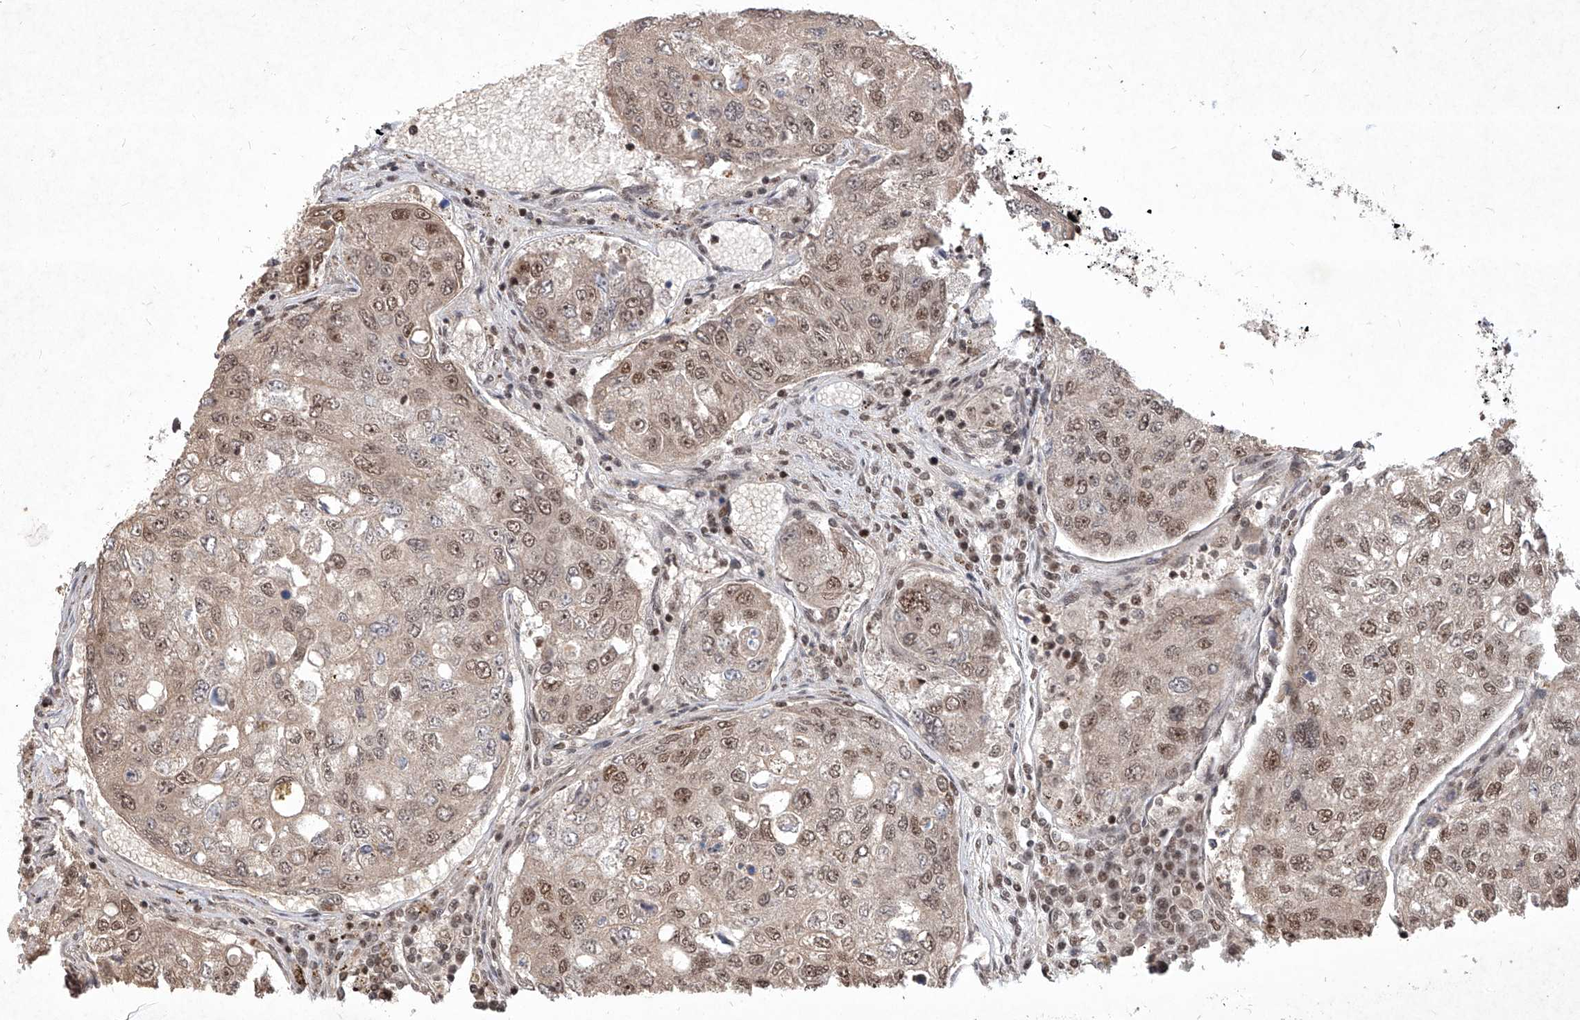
{"staining": {"intensity": "moderate", "quantity": ">75%", "location": "nuclear"}, "tissue": "urothelial cancer", "cell_type": "Tumor cells", "image_type": "cancer", "snomed": [{"axis": "morphology", "description": "Urothelial carcinoma, High grade"}, {"axis": "topography", "description": "Lymph node"}, {"axis": "topography", "description": "Urinary bladder"}], "caption": "Protein positivity by immunohistochemistry shows moderate nuclear expression in about >75% of tumor cells in urothelial cancer.", "gene": "IRF2", "patient": {"sex": "male", "age": 51}}